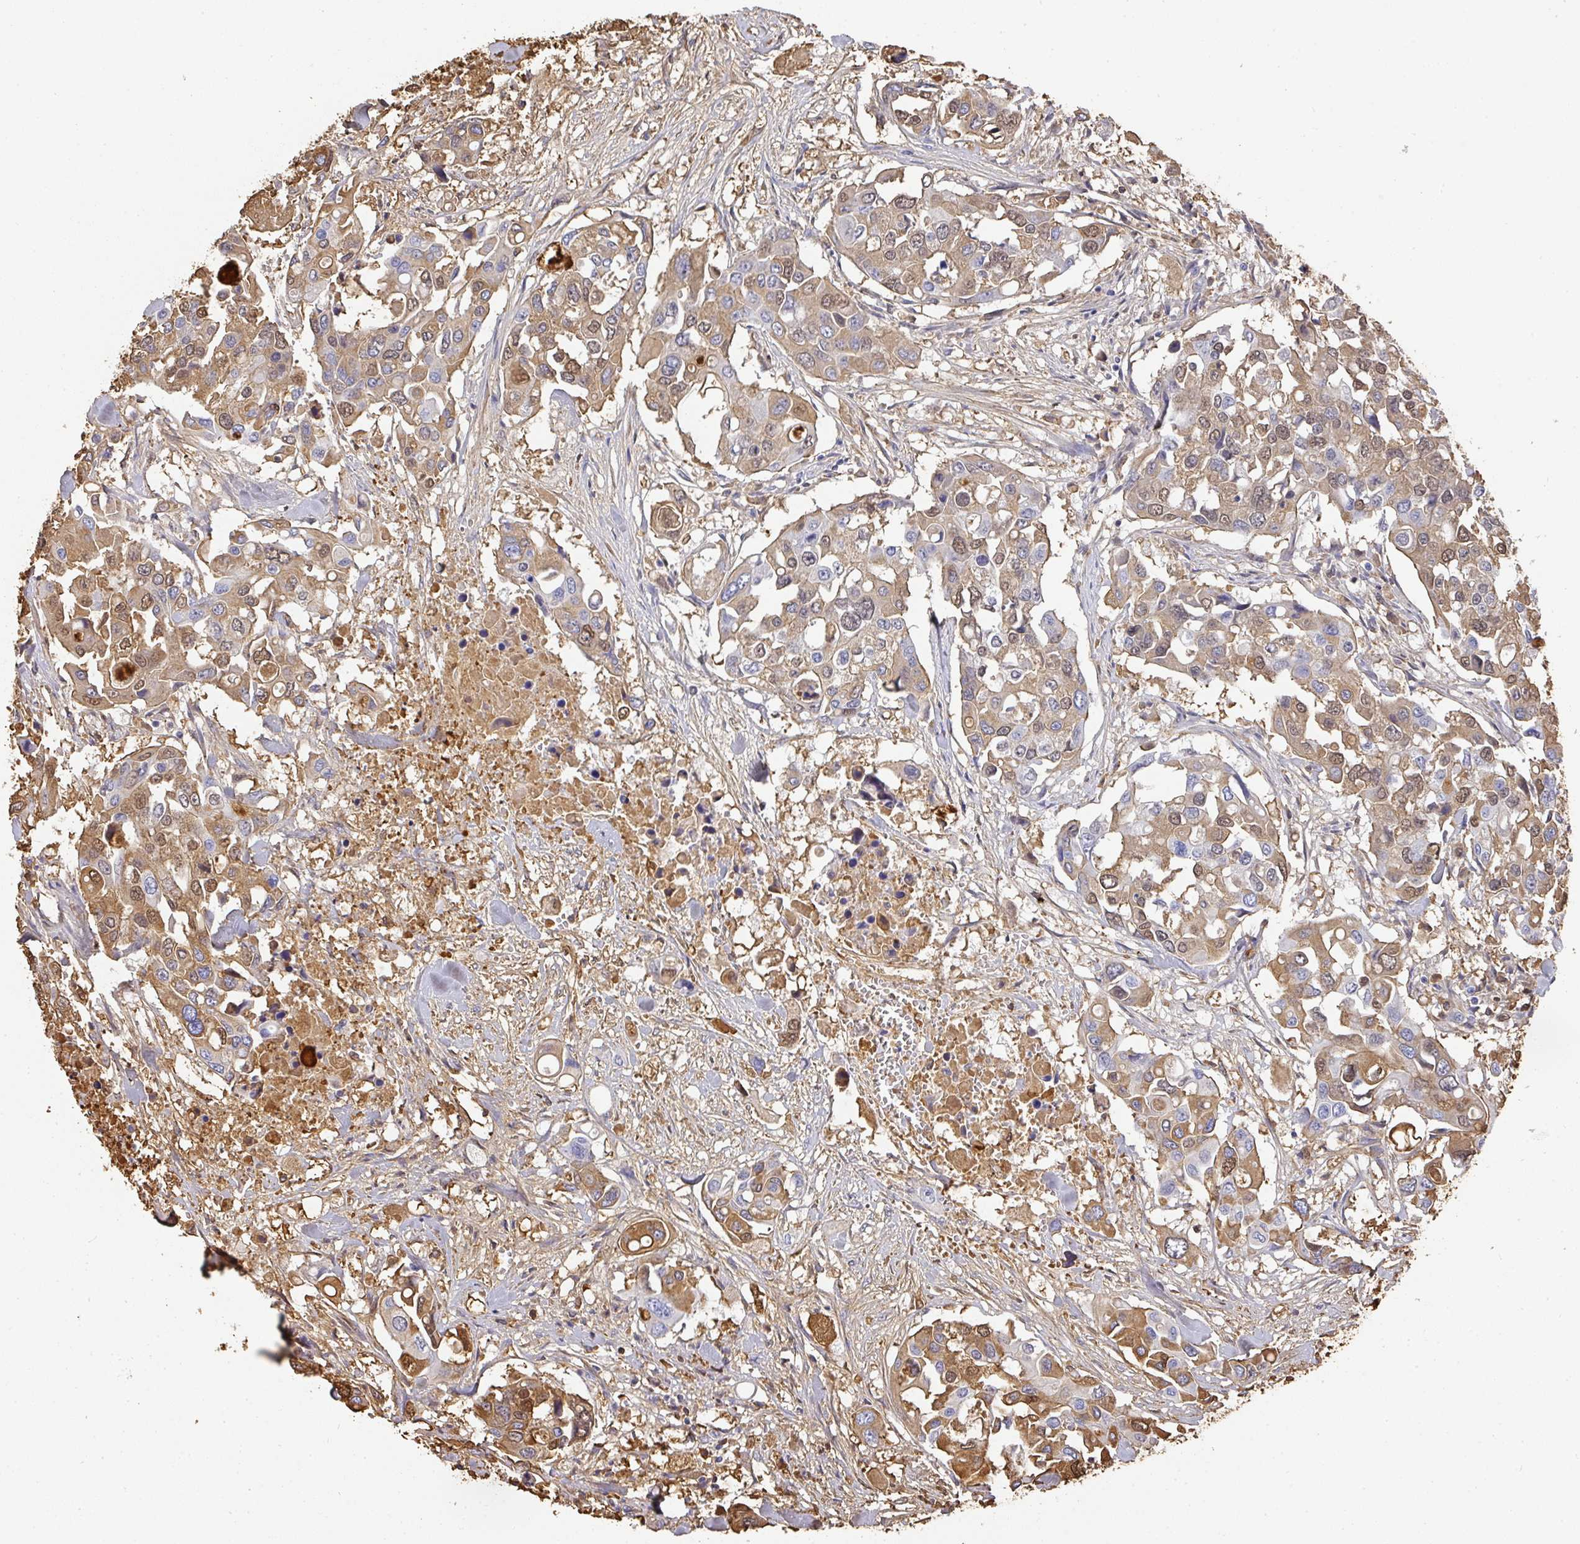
{"staining": {"intensity": "moderate", "quantity": ">75%", "location": "cytoplasmic/membranous,nuclear"}, "tissue": "colorectal cancer", "cell_type": "Tumor cells", "image_type": "cancer", "snomed": [{"axis": "morphology", "description": "Adenocarcinoma, NOS"}, {"axis": "topography", "description": "Colon"}], "caption": "Immunohistochemical staining of colorectal adenocarcinoma exhibits moderate cytoplasmic/membranous and nuclear protein positivity in about >75% of tumor cells.", "gene": "ALB", "patient": {"sex": "male", "age": 77}}